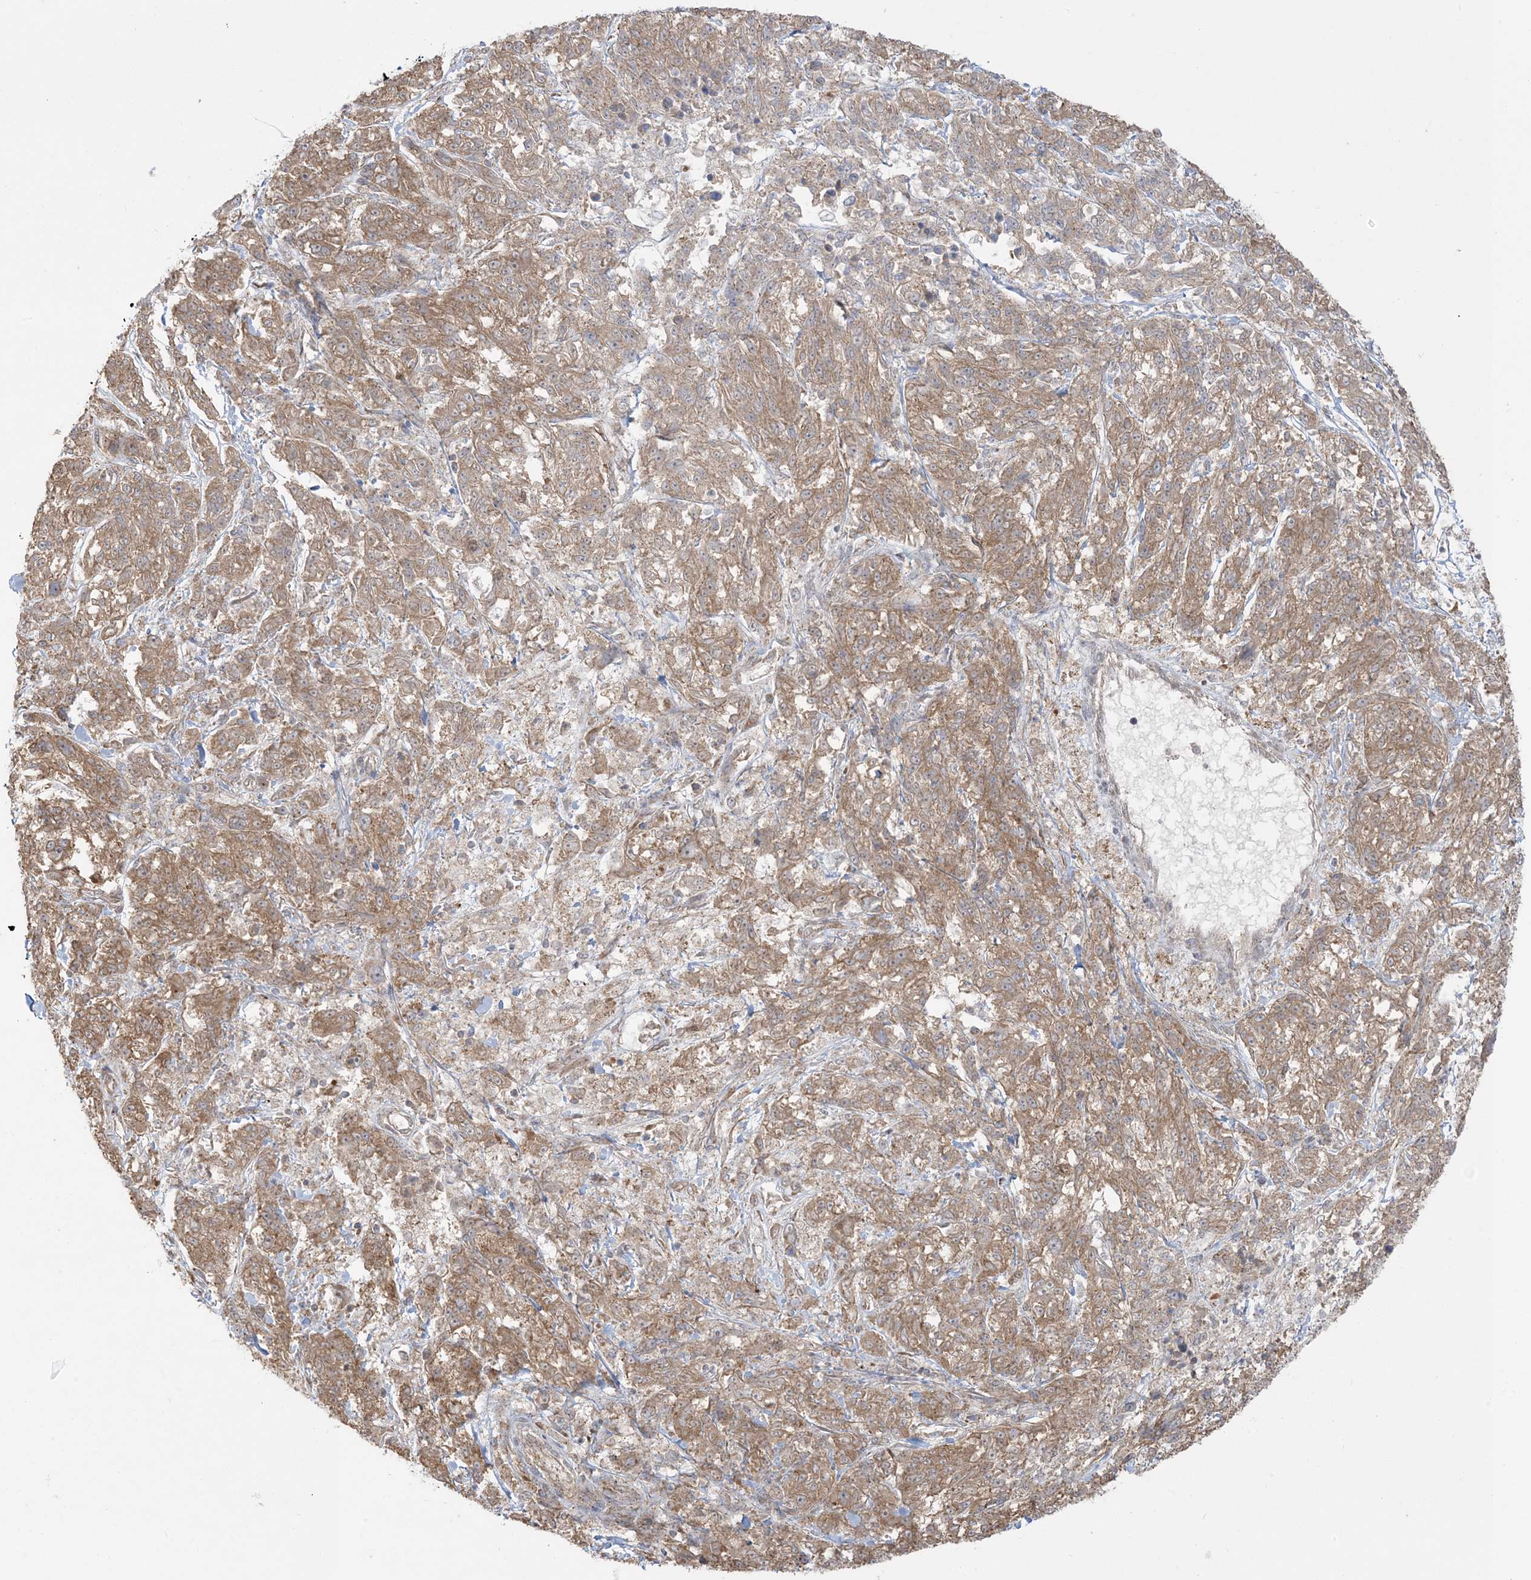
{"staining": {"intensity": "moderate", "quantity": ">75%", "location": "cytoplasmic/membranous"}, "tissue": "melanoma", "cell_type": "Tumor cells", "image_type": "cancer", "snomed": [{"axis": "morphology", "description": "Malignant melanoma, NOS"}, {"axis": "topography", "description": "Skin"}], "caption": "Moderate cytoplasmic/membranous staining is present in approximately >75% of tumor cells in melanoma. Using DAB (3,3'-diaminobenzidine) (brown) and hematoxylin (blue) stains, captured at high magnification using brightfield microscopy.", "gene": "ABCF3", "patient": {"sex": "male", "age": 53}}